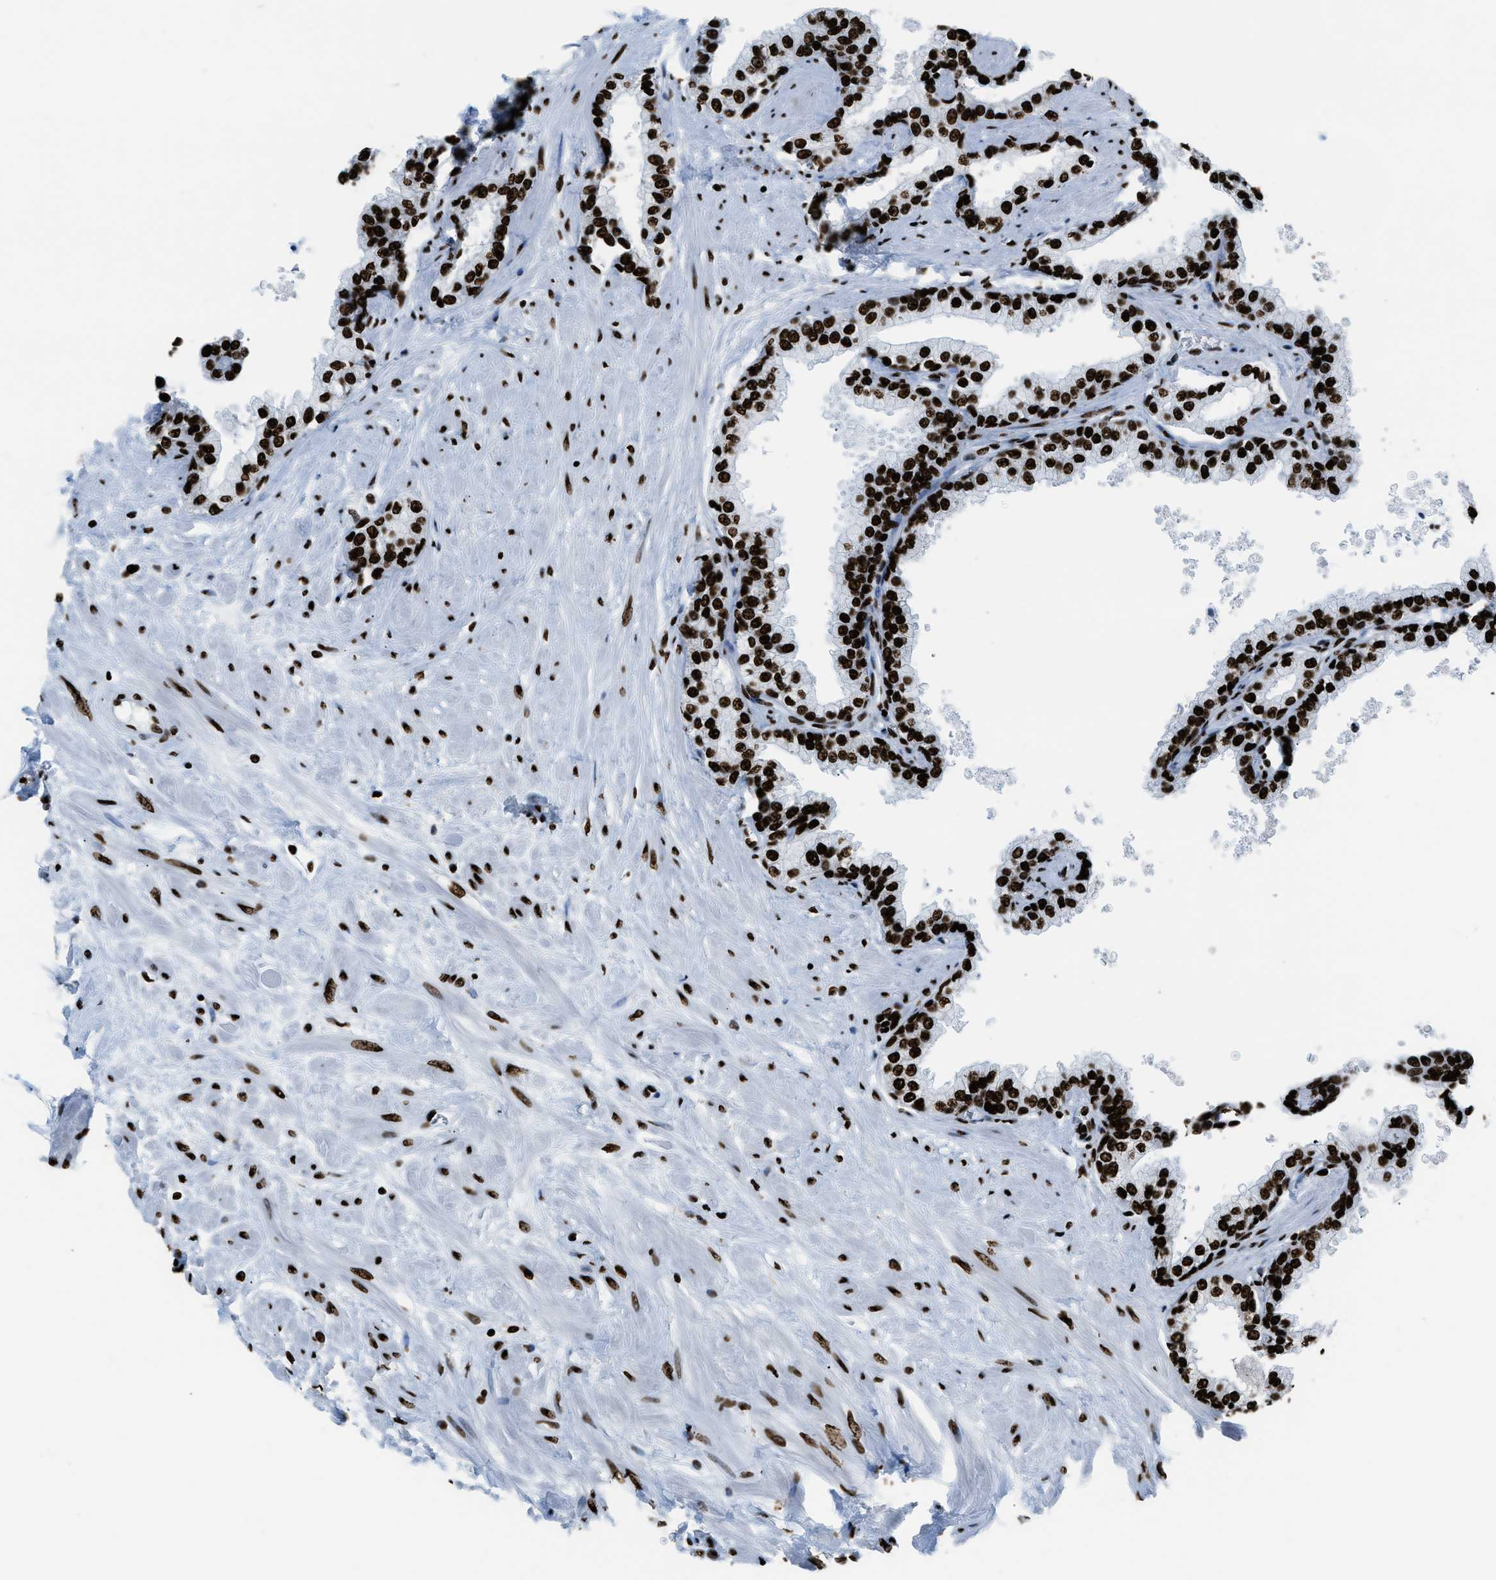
{"staining": {"intensity": "strong", "quantity": ">75%", "location": "nuclear"}, "tissue": "prostate", "cell_type": "Glandular cells", "image_type": "normal", "snomed": [{"axis": "morphology", "description": "Normal tissue, NOS"}, {"axis": "topography", "description": "Prostate"}], "caption": "Unremarkable prostate displays strong nuclear positivity in approximately >75% of glandular cells.", "gene": "HNRNPM", "patient": {"sex": "male", "age": 60}}